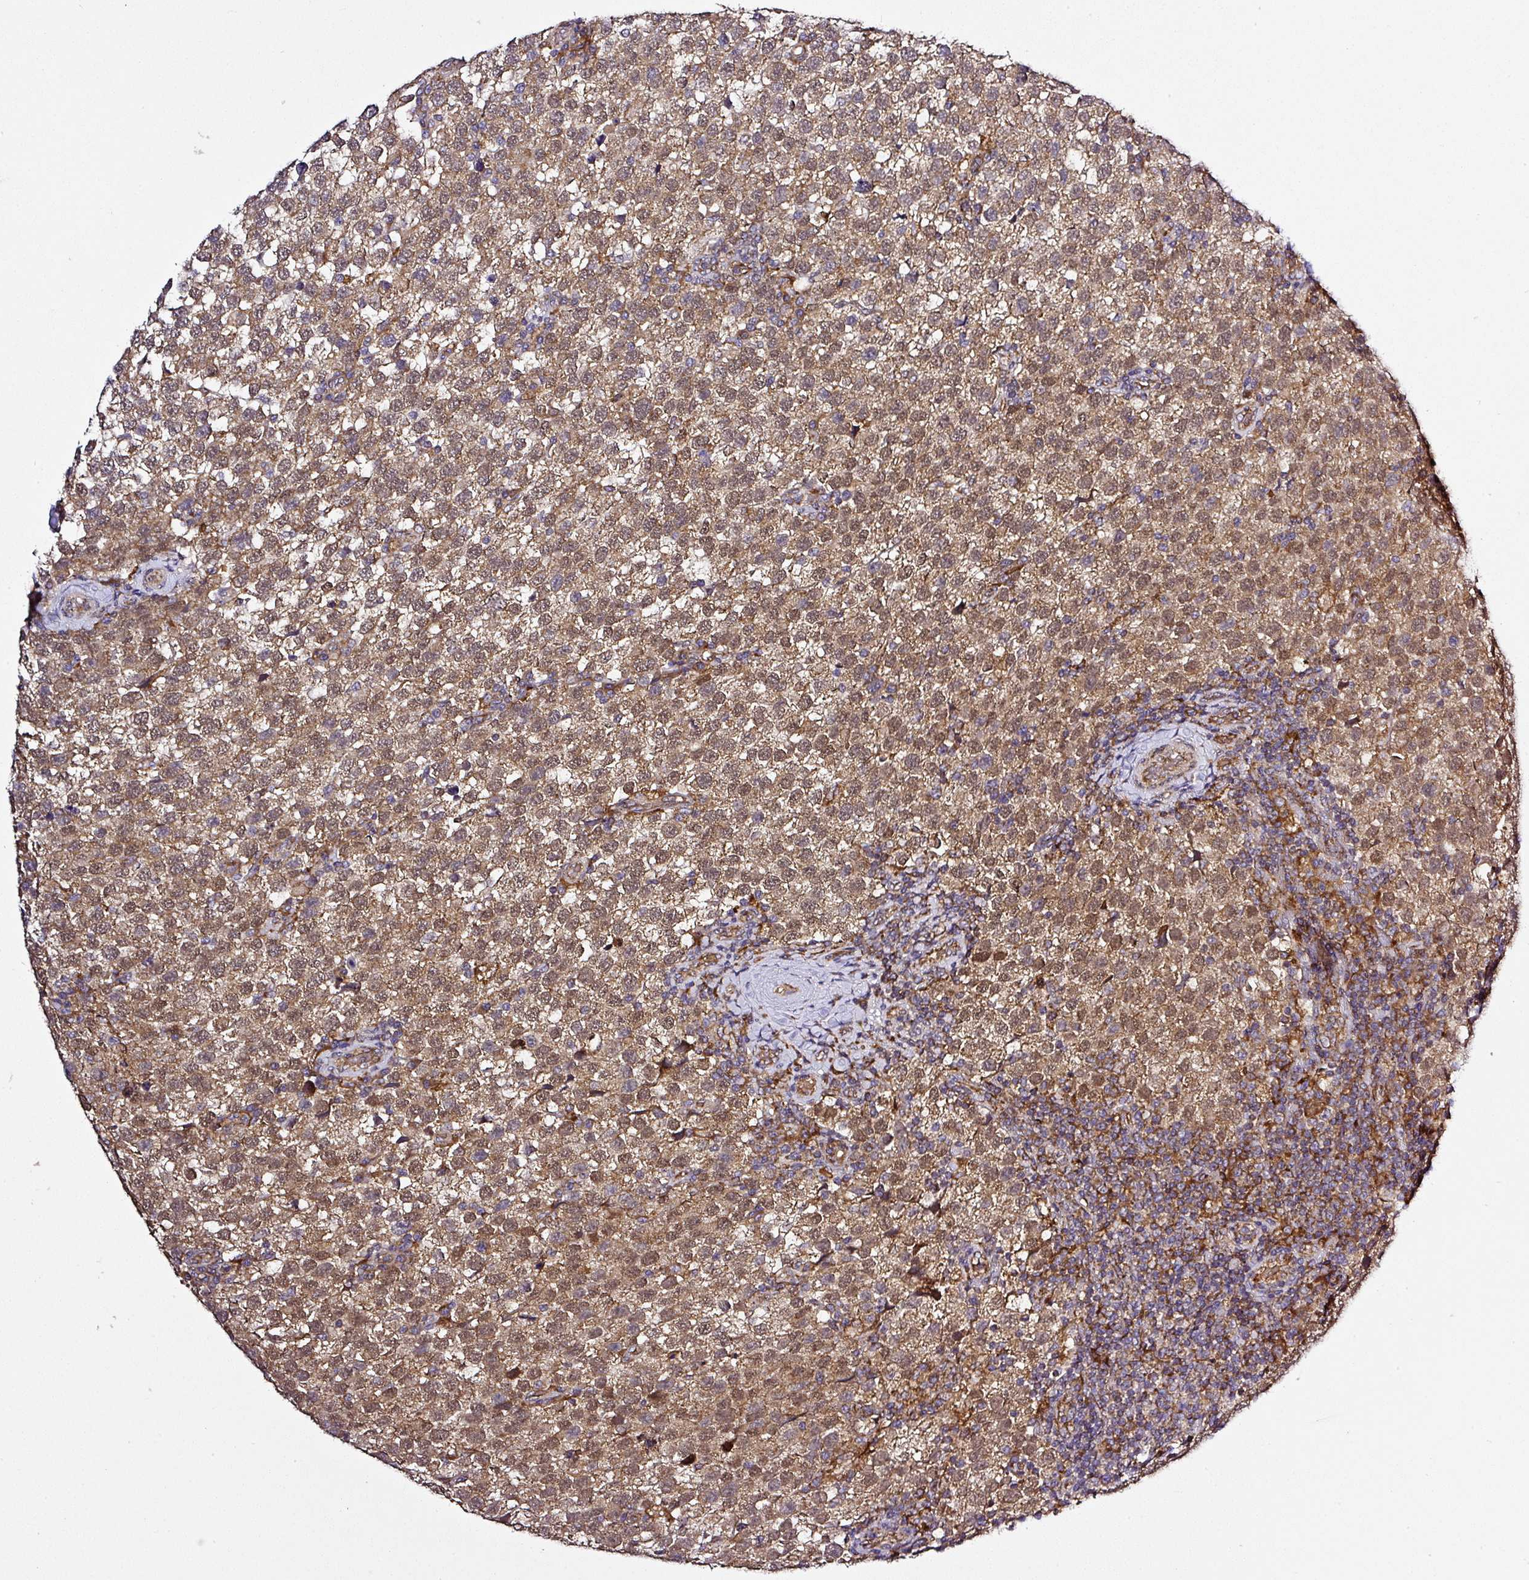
{"staining": {"intensity": "moderate", "quantity": "25%-75%", "location": "cytoplasmic/membranous,nuclear"}, "tissue": "testis cancer", "cell_type": "Tumor cells", "image_type": "cancer", "snomed": [{"axis": "morphology", "description": "Seminoma, NOS"}, {"axis": "topography", "description": "Testis"}], "caption": "High-magnification brightfield microscopy of testis seminoma stained with DAB (3,3'-diaminobenzidine) (brown) and counterstained with hematoxylin (blue). tumor cells exhibit moderate cytoplasmic/membranous and nuclear expression is identified in about25%-75% of cells. (DAB (3,3'-diaminobenzidine) = brown stain, brightfield microscopy at high magnification).", "gene": "ZNF513", "patient": {"sex": "male", "age": 34}}